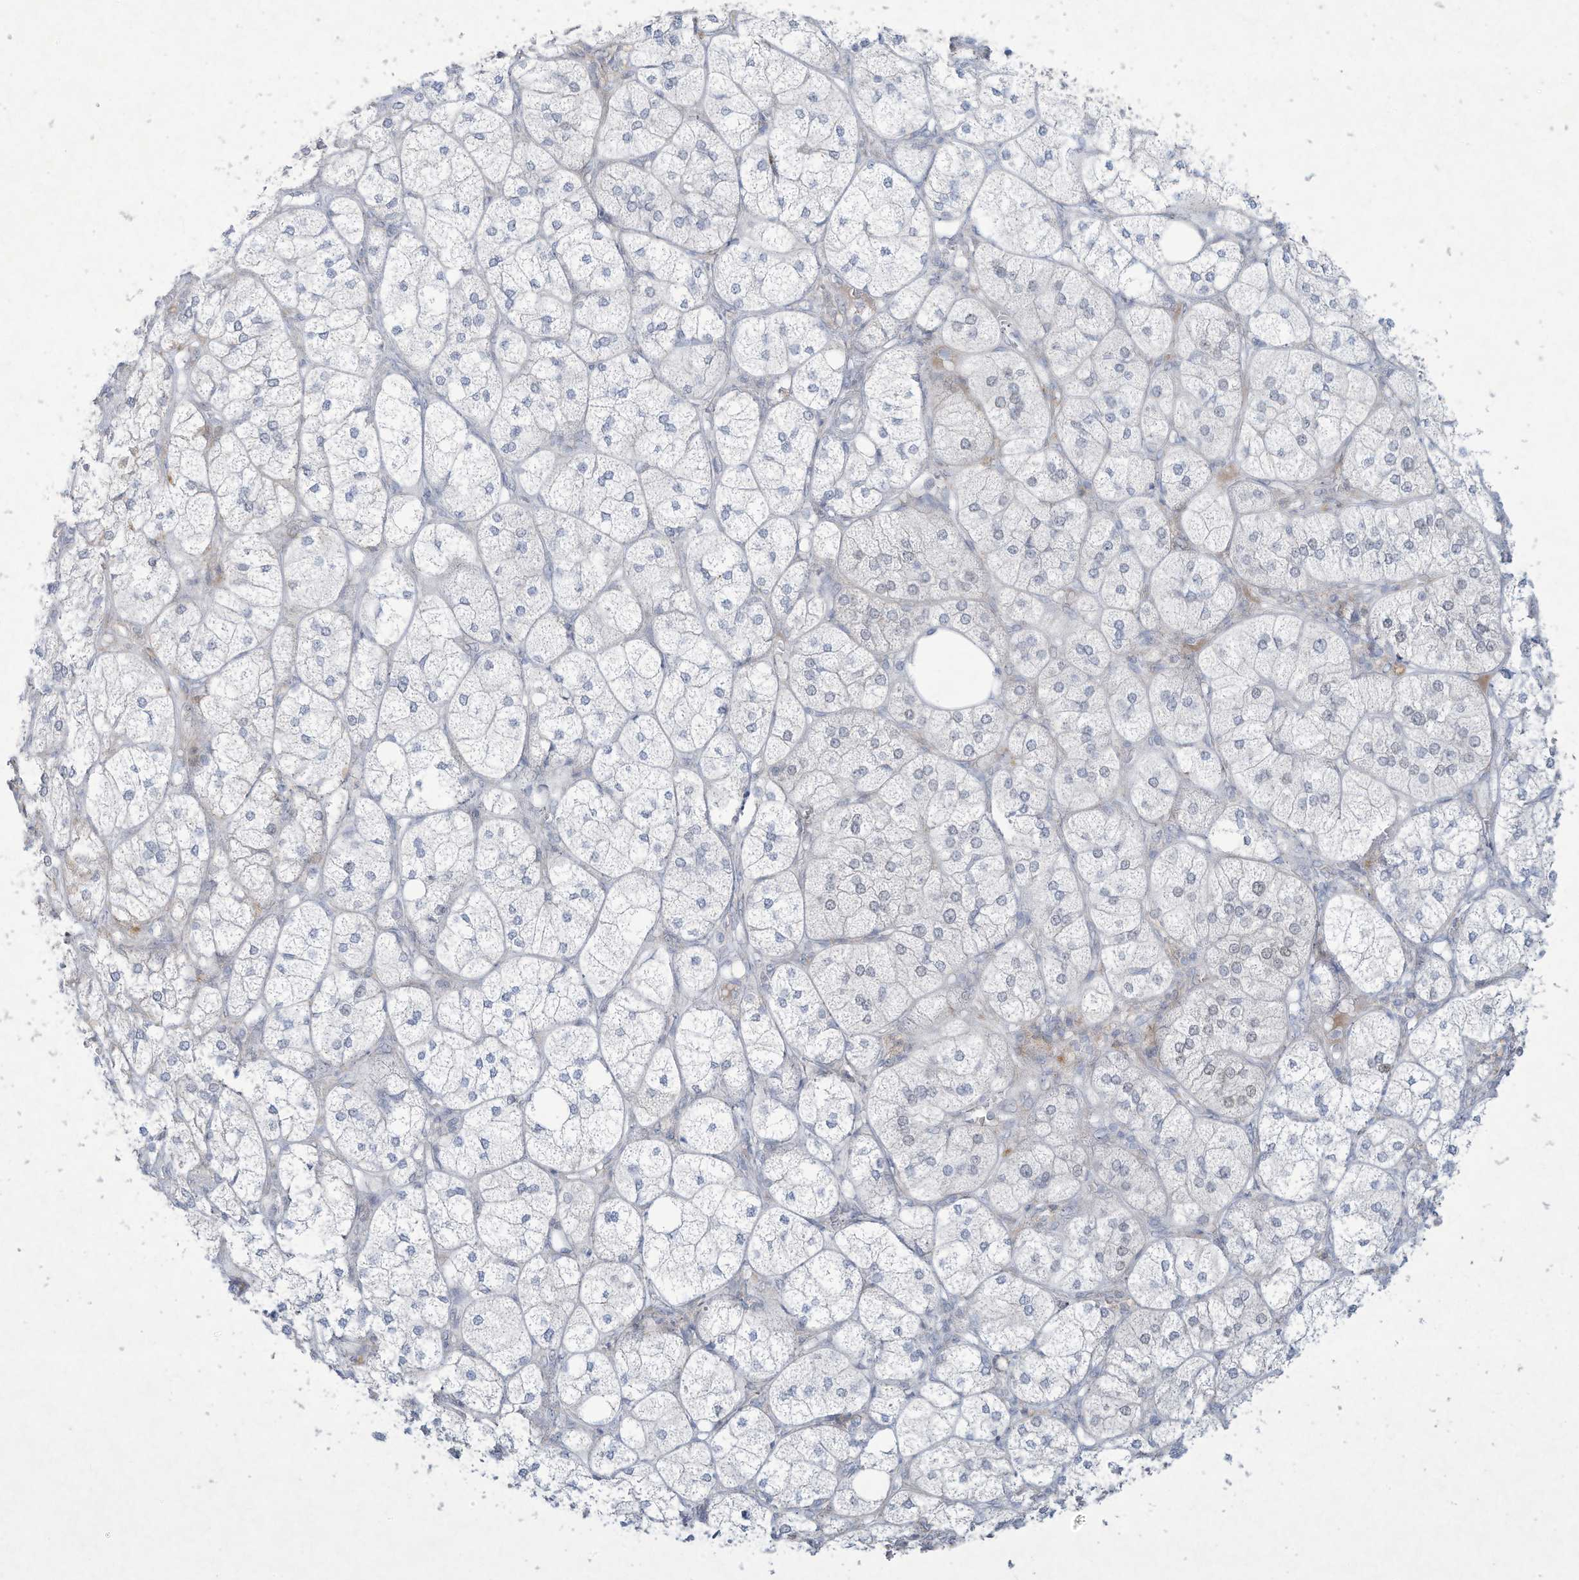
{"staining": {"intensity": "weak", "quantity": "<25%", "location": "nuclear"}, "tissue": "adrenal gland", "cell_type": "Glandular cells", "image_type": "normal", "snomed": [{"axis": "morphology", "description": "Normal tissue, NOS"}, {"axis": "topography", "description": "Adrenal gland"}], "caption": "Protein analysis of normal adrenal gland exhibits no significant staining in glandular cells. Brightfield microscopy of immunohistochemistry stained with DAB (brown) and hematoxylin (blue), captured at high magnification.", "gene": "PAX6", "patient": {"sex": "female", "age": 61}}